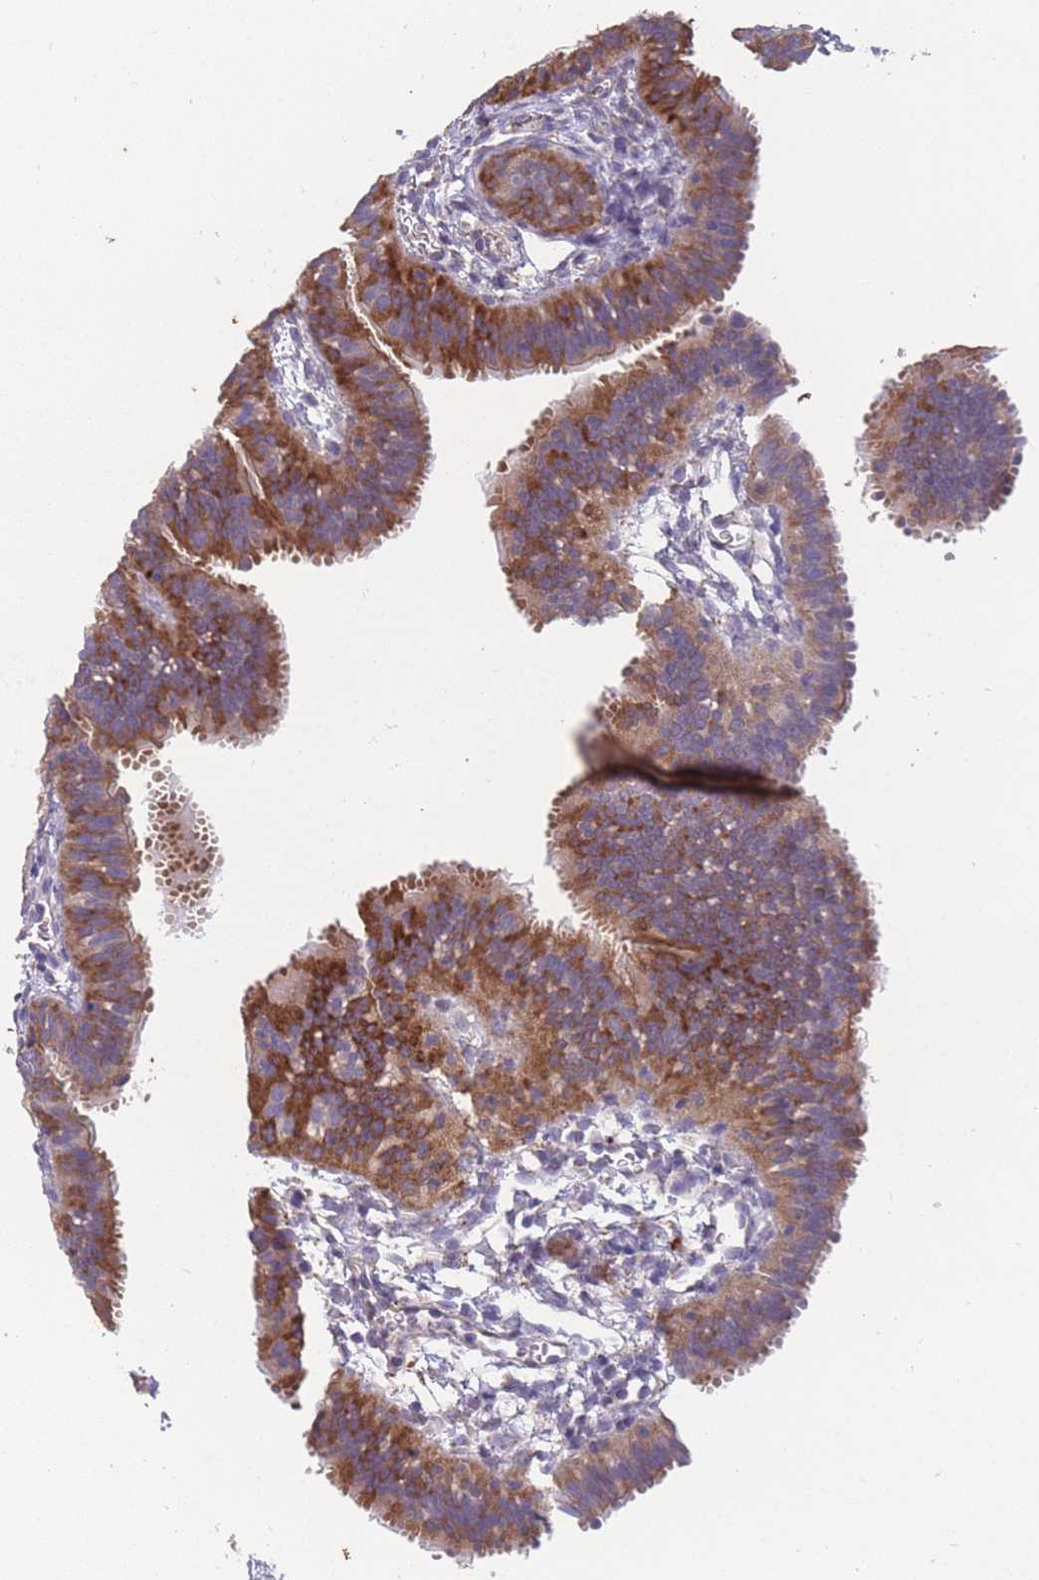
{"staining": {"intensity": "moderate", "quantity": "25%-75%", "location": "cytoplasmic/membranous"}, "tissue": "fallopian tube", "cell_type": "Glandular cells", "image_type": "normal", "snomed": [{"axis": "morphology", "description": "Normal tissue, NOS"}, {"axis": "topography", "description": "Fallopian tube"}], "caption": "Glandular cells display medium levels of moderate cytoplasmic/membranous expression in about 25%-75% of cells in normal fallopian tube.", "gene": "STIM2", "patient": {"sex": "female", "age": 35}}